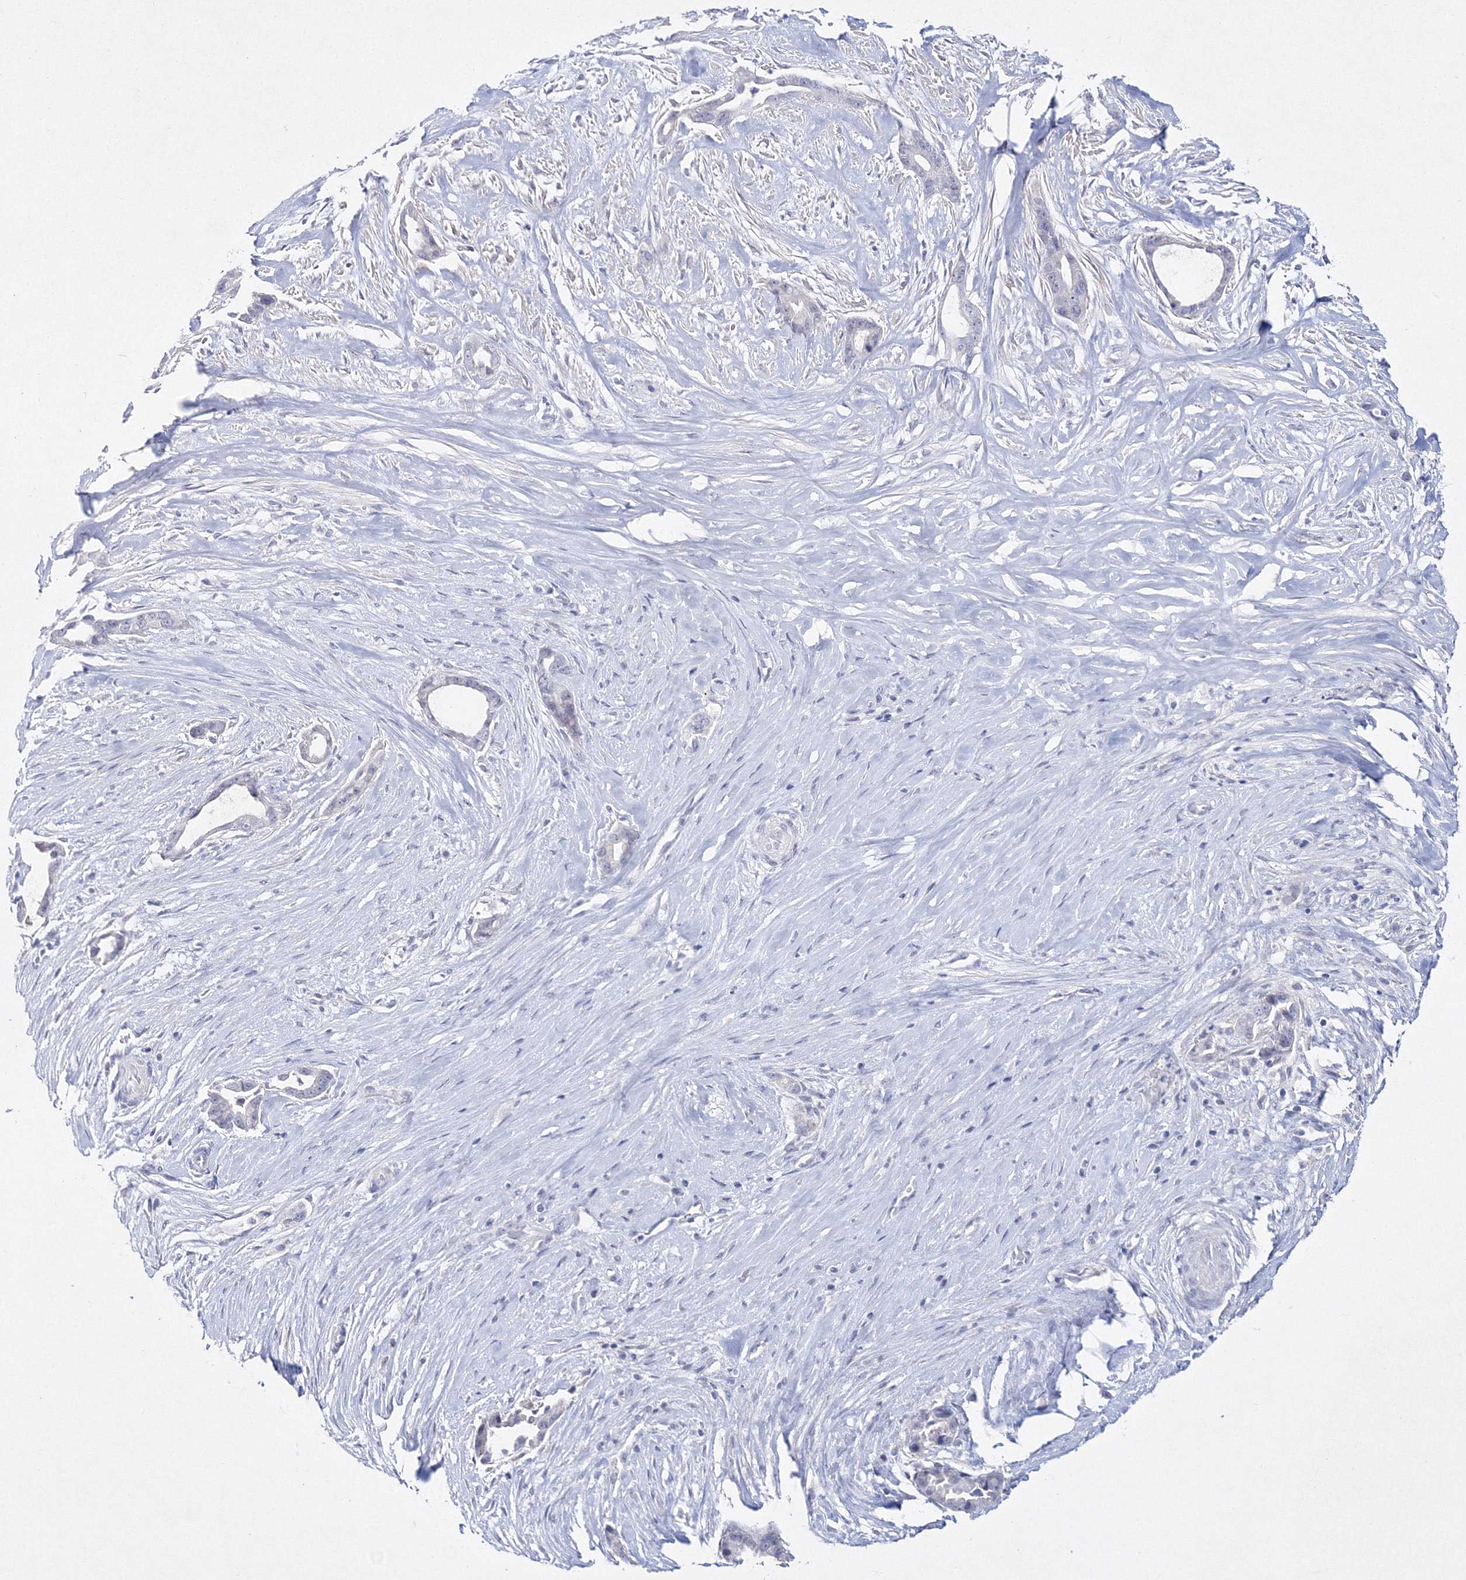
{"staining": {"intensity": "negative", "quantity": "none", "location": "none"}, "tissue": "liver cancer", "cell_type": "Tumor cells", "image_type": "cancer", "snomed": [{"axis": "morphology", "description": "Cholangiocarcinoma"}, {"axis": "topography", "description": "Liver"}], "caption": "Immunohistochemistry micrograph of neoplastic tissue: liver cancer stained with DAB (3,3'-diaminobenzidine) demonstrates no significant protein expression in tumor cells.", "gene": "NEU4", "patient": {"sex": "female", "age": 55}}